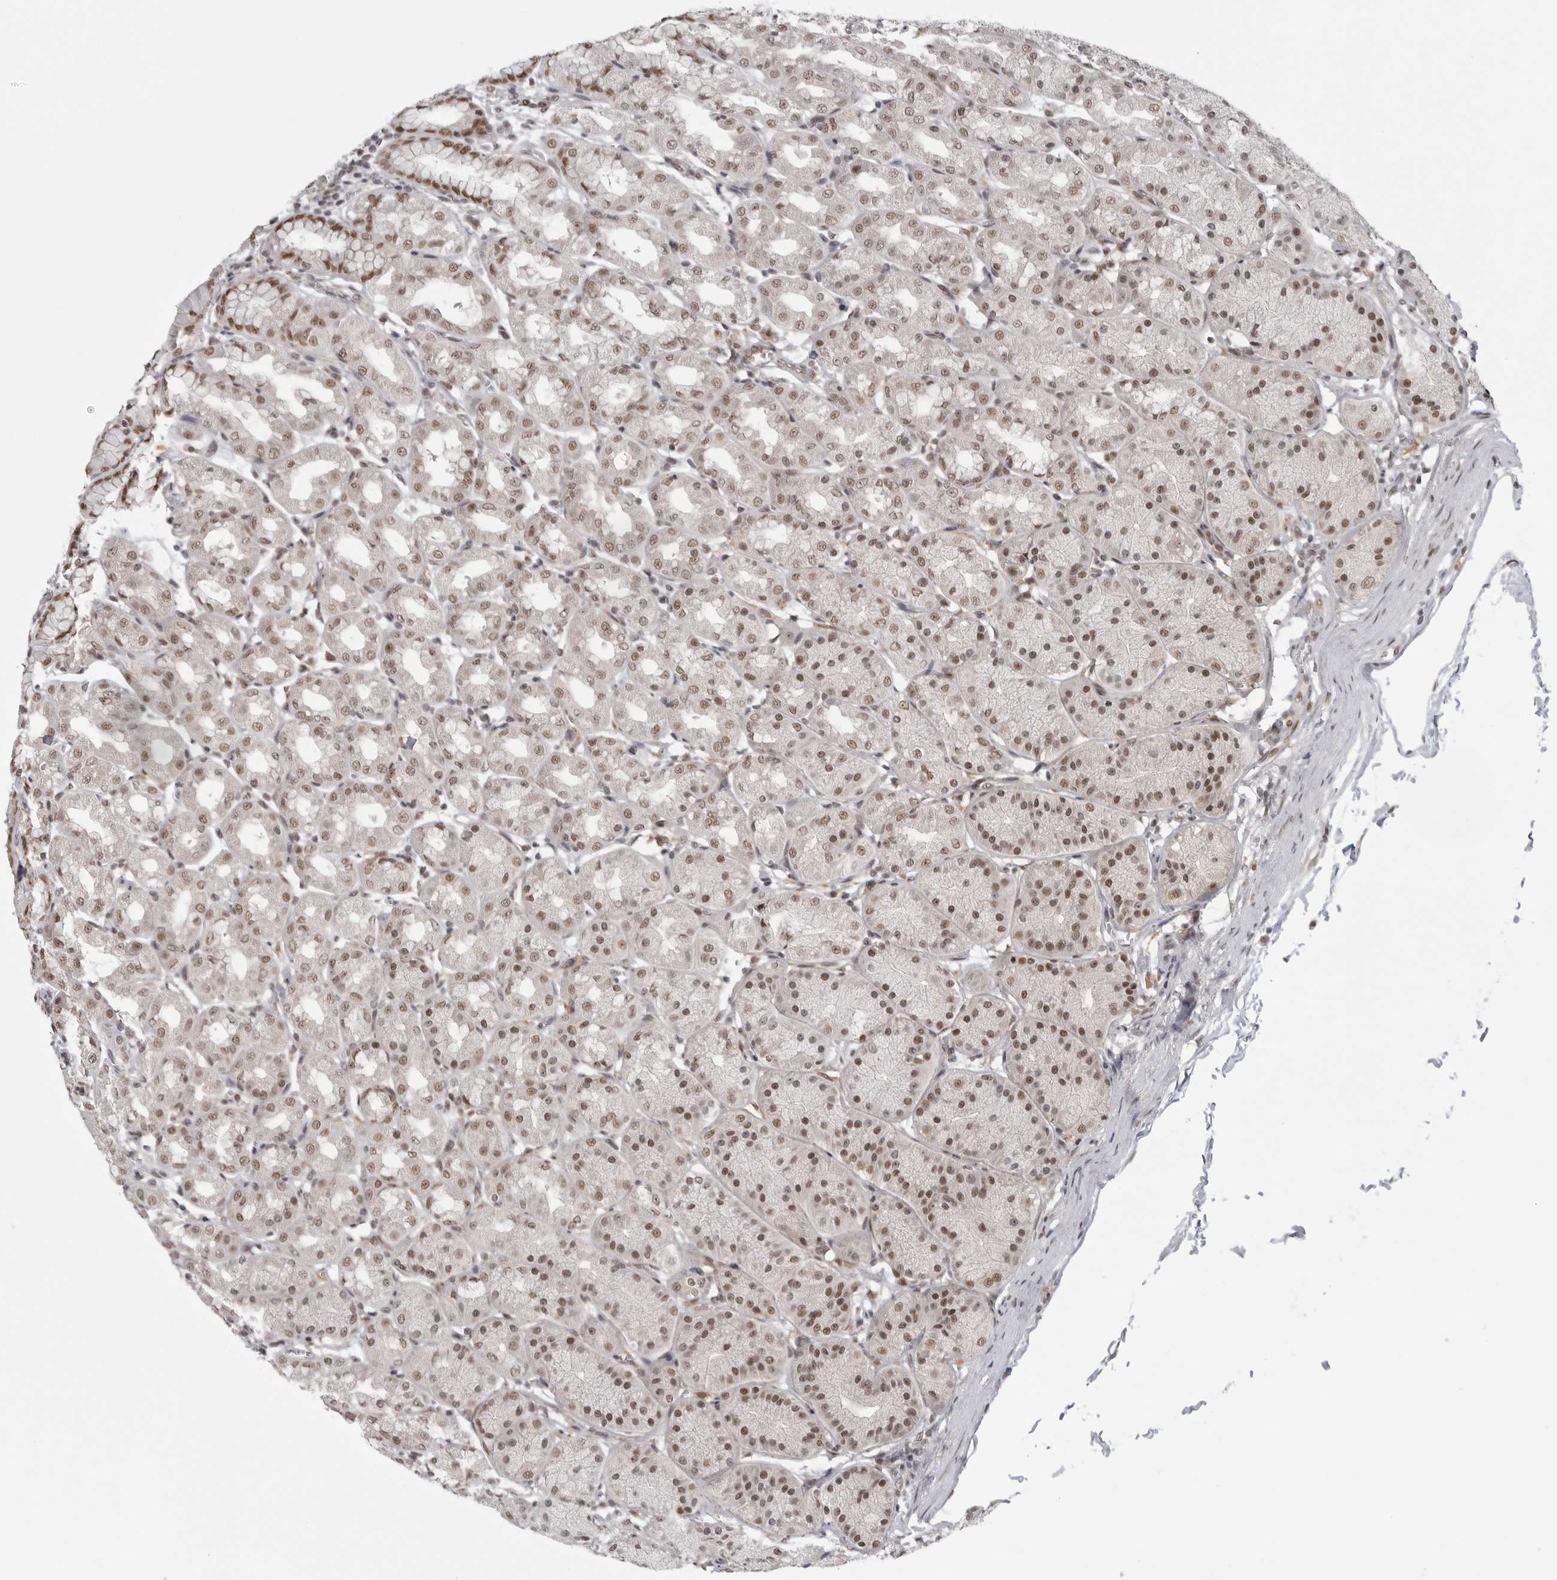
{"staining": {"intensity": "moderate", "quantity": ">75%", "location": "nuclear"}, "tissue": "stomach", "cell_type": "Glandular cells", "image_type": "normal", "snomed": [{"axis": "morphology", "description": "Normal tissue, NOS"}, {"axis": "topography", "description": "Stomach"}], "caption": "Stomach was stained to show a protein in brown. There is medium levels of moderate nuclear positivity in about >75% of glandular cells.", "gene": "PRDM10", "patient": {"sex": "male", "age": 42}}